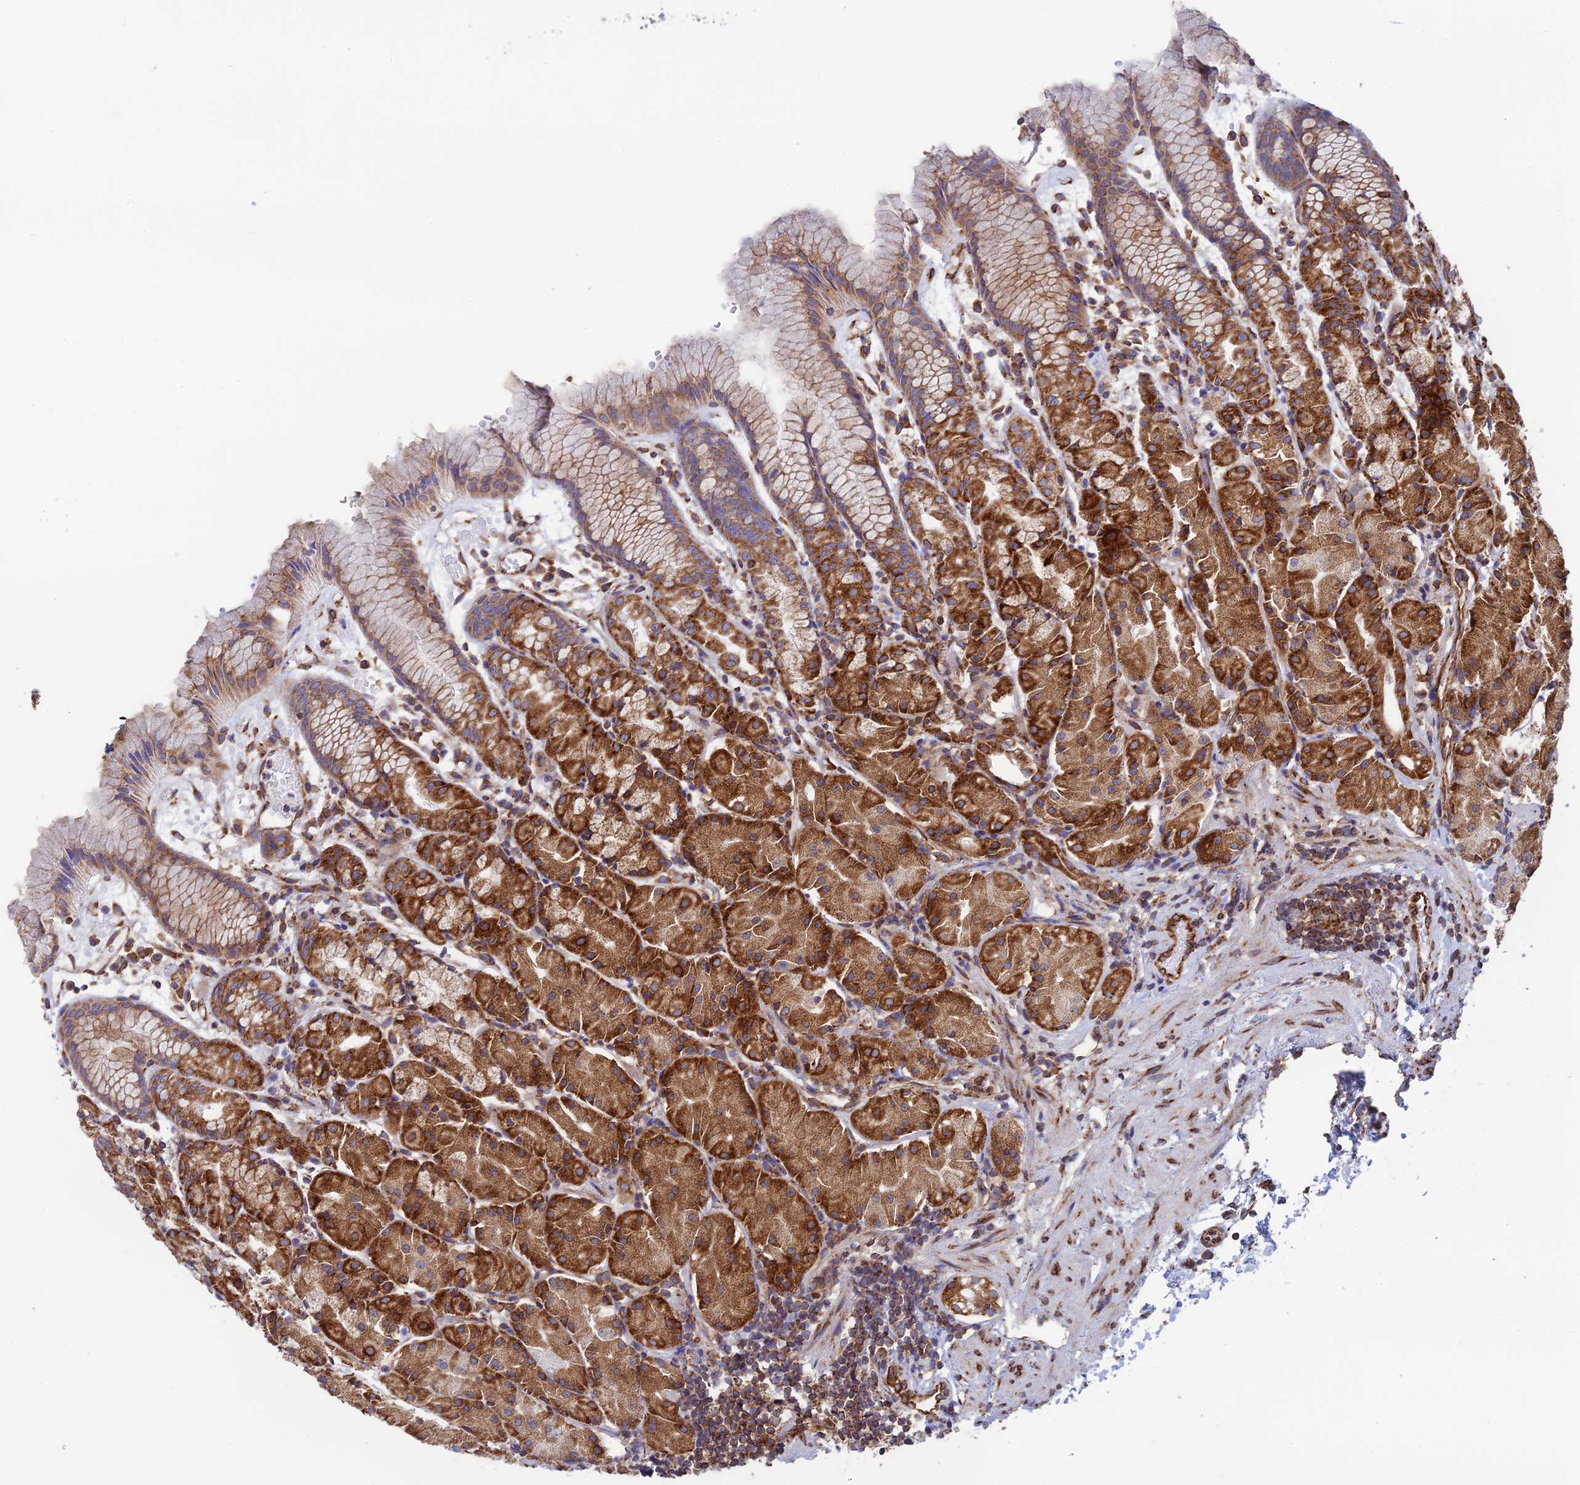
{"staining": {"intensity": "strong", "quantity": ">75%", "location": "cytoplasmic/membranous"}, "tissue": "stomach", "cell_type": "Glandular cells", "image_type": "normal", "snomed": [{"axis": "morphology", "description": "Normal tissue, NOS"}, {"axis": "topography", "description": "Stomach, upper"}], "caption": "A high-resolution histopathology image shows immunohistochemistry (IHC) staining of benign stomach, which exhibits strong cytoplasmic/membranous expression in approximately >75% of glandular cells.", "gene": "CCDC69", "patient": {"sex": "male", "age": 47}}